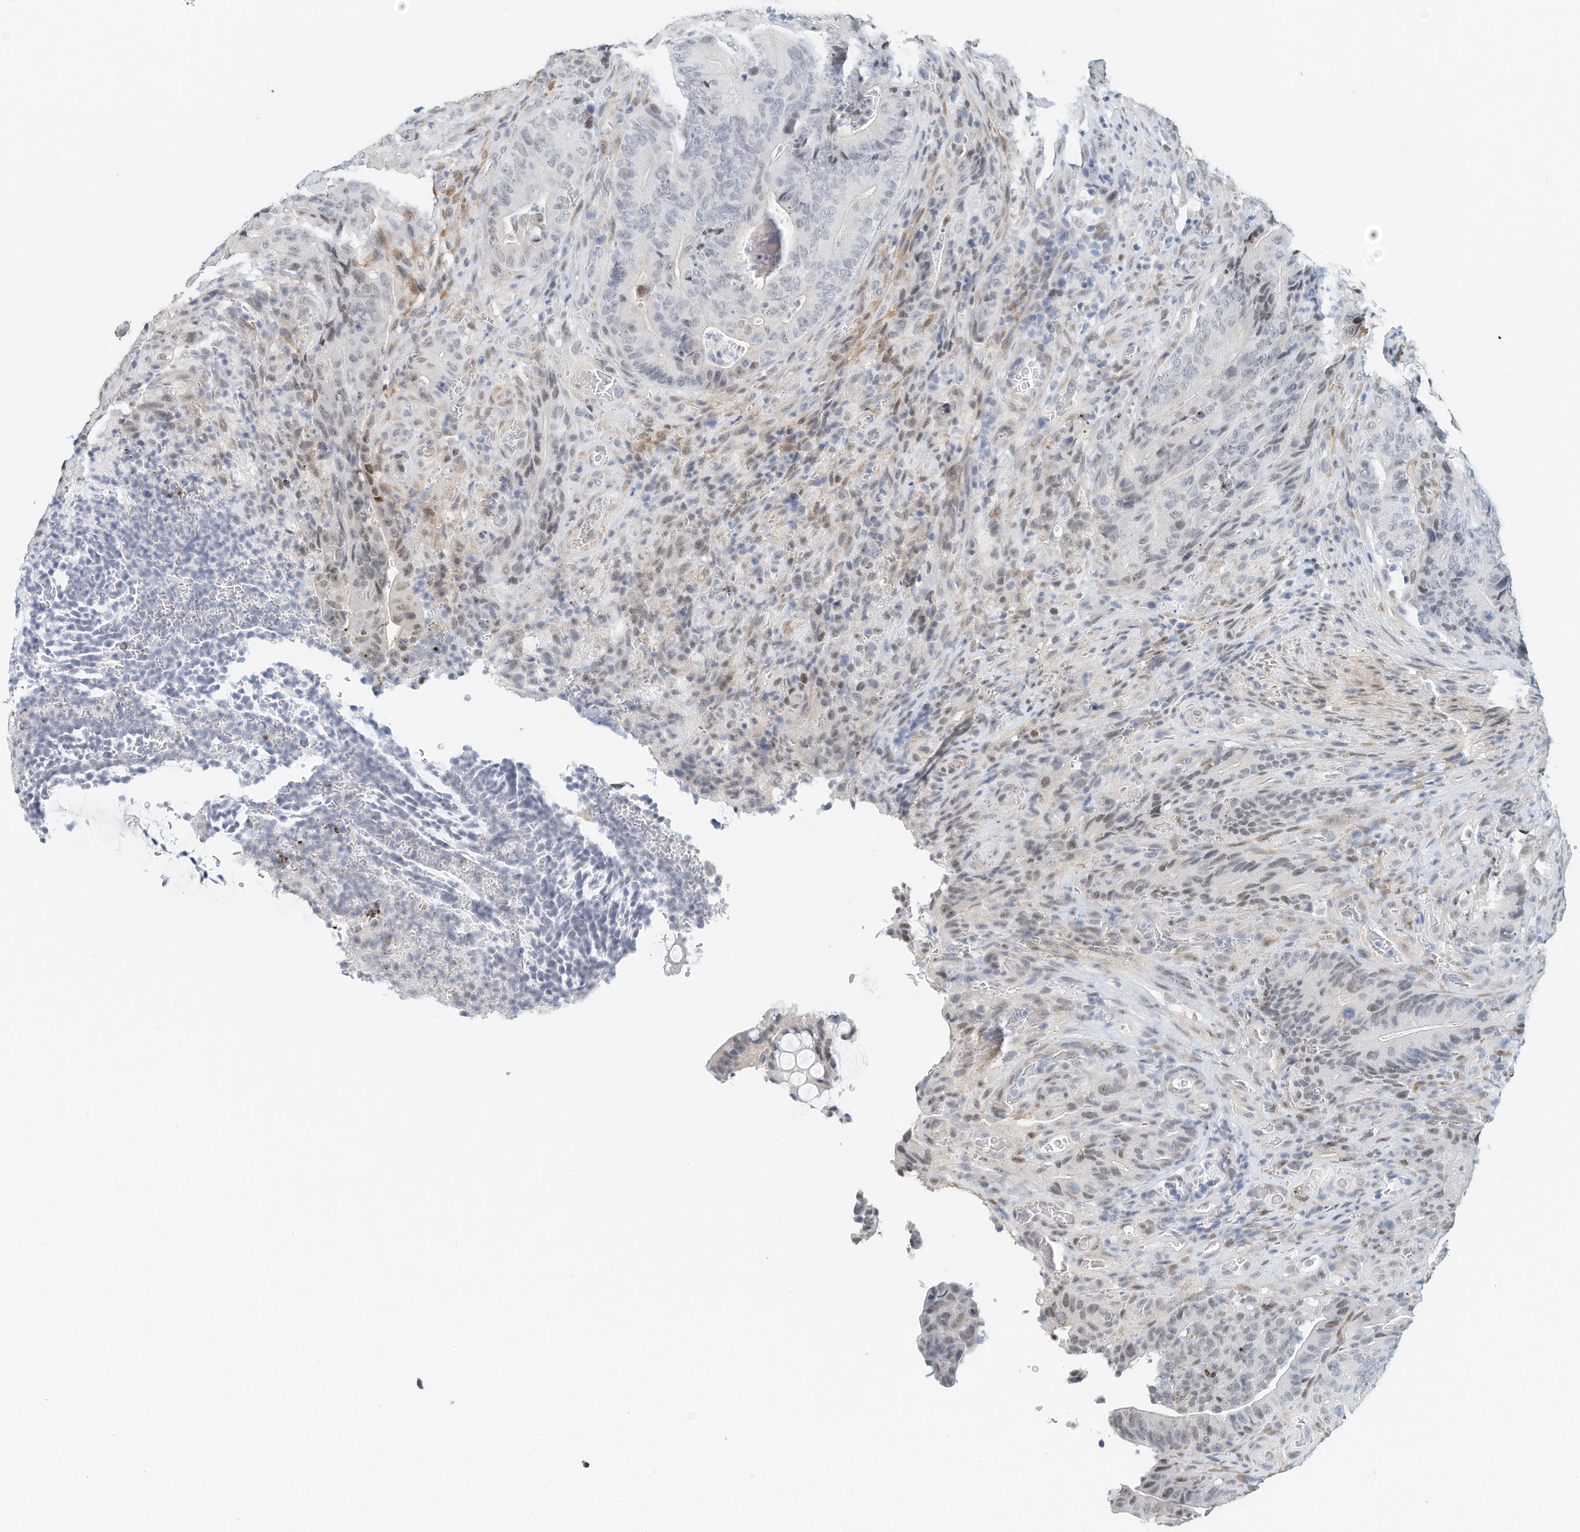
{"staining": {"intensity": "weak", "quantity": "<25%", "location": "nuclear"}, "tissue": "colorectal cancer", "cell_type": "Tumor cells", "image_type": "cancer", "snomed": [{"axis": "morphology", "description": "Normal tissue, NOS"}, {"axis": "topography", "description": "Colon"}], "caption": "Immunohistochemistry histopathology image of neoplastic tissue: colorectal cancer stained with DAB reveals no significant protein staining in tumor cells.", "gene": "ARHGAP28", "patient": {"sex": "female", "age": 82}}